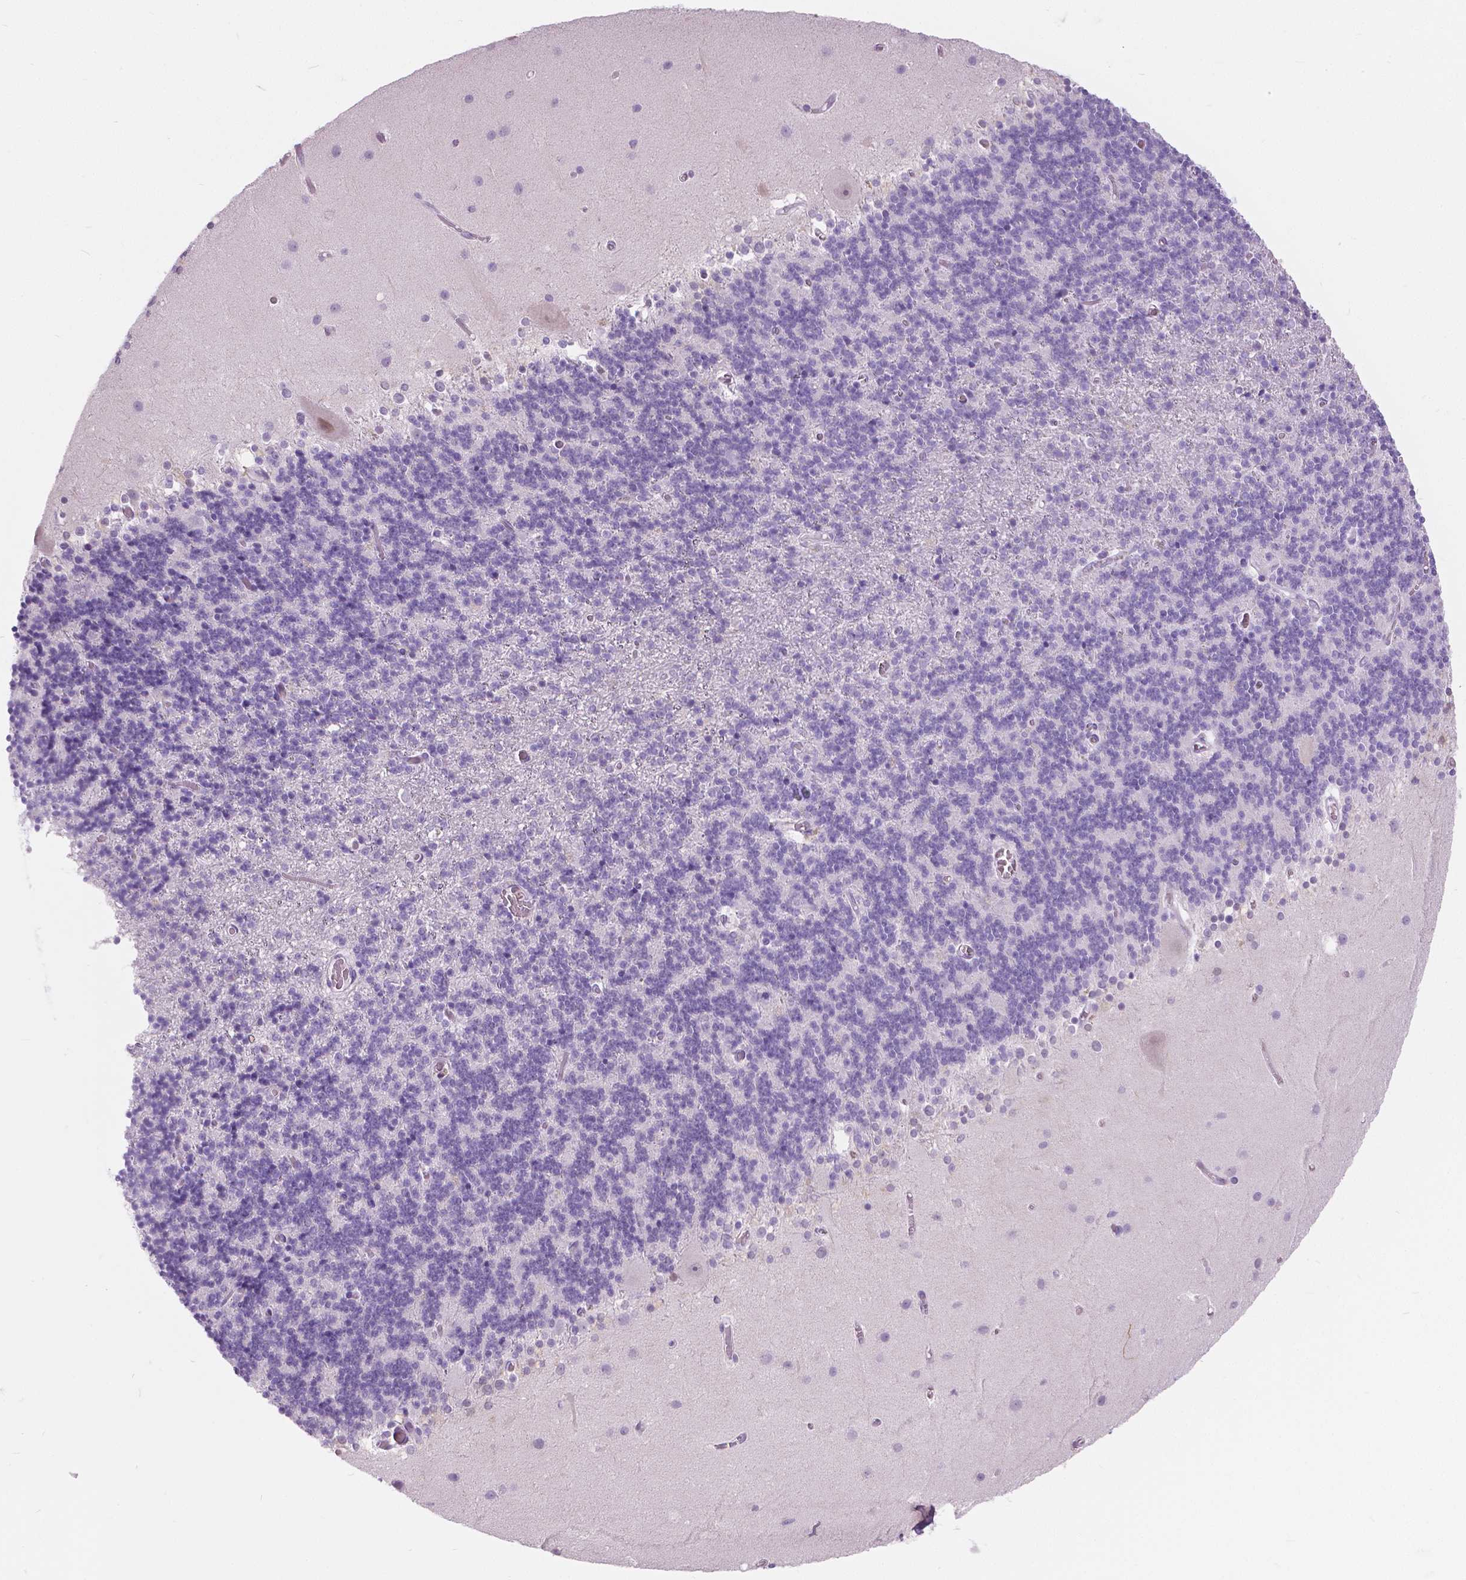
{"staining": {"intensity": "negative", "quantity": "none", "location": "none"}, "tissue": "cerebellum", "cell_type": "Cells in granular layer", "image_type": "normal", "snomed": [{"axis": "morphology", "description": "Normal tissue, NOS"}, {"axis": "topography", "description": "Cerebellum"}], "caption": "Cells in granular layer are negative for protein expression in benign human cerebellum. Nuclei are stained in blue.", "gene": "SFTPD", "patient": {"sex": "male", "age": 70}}